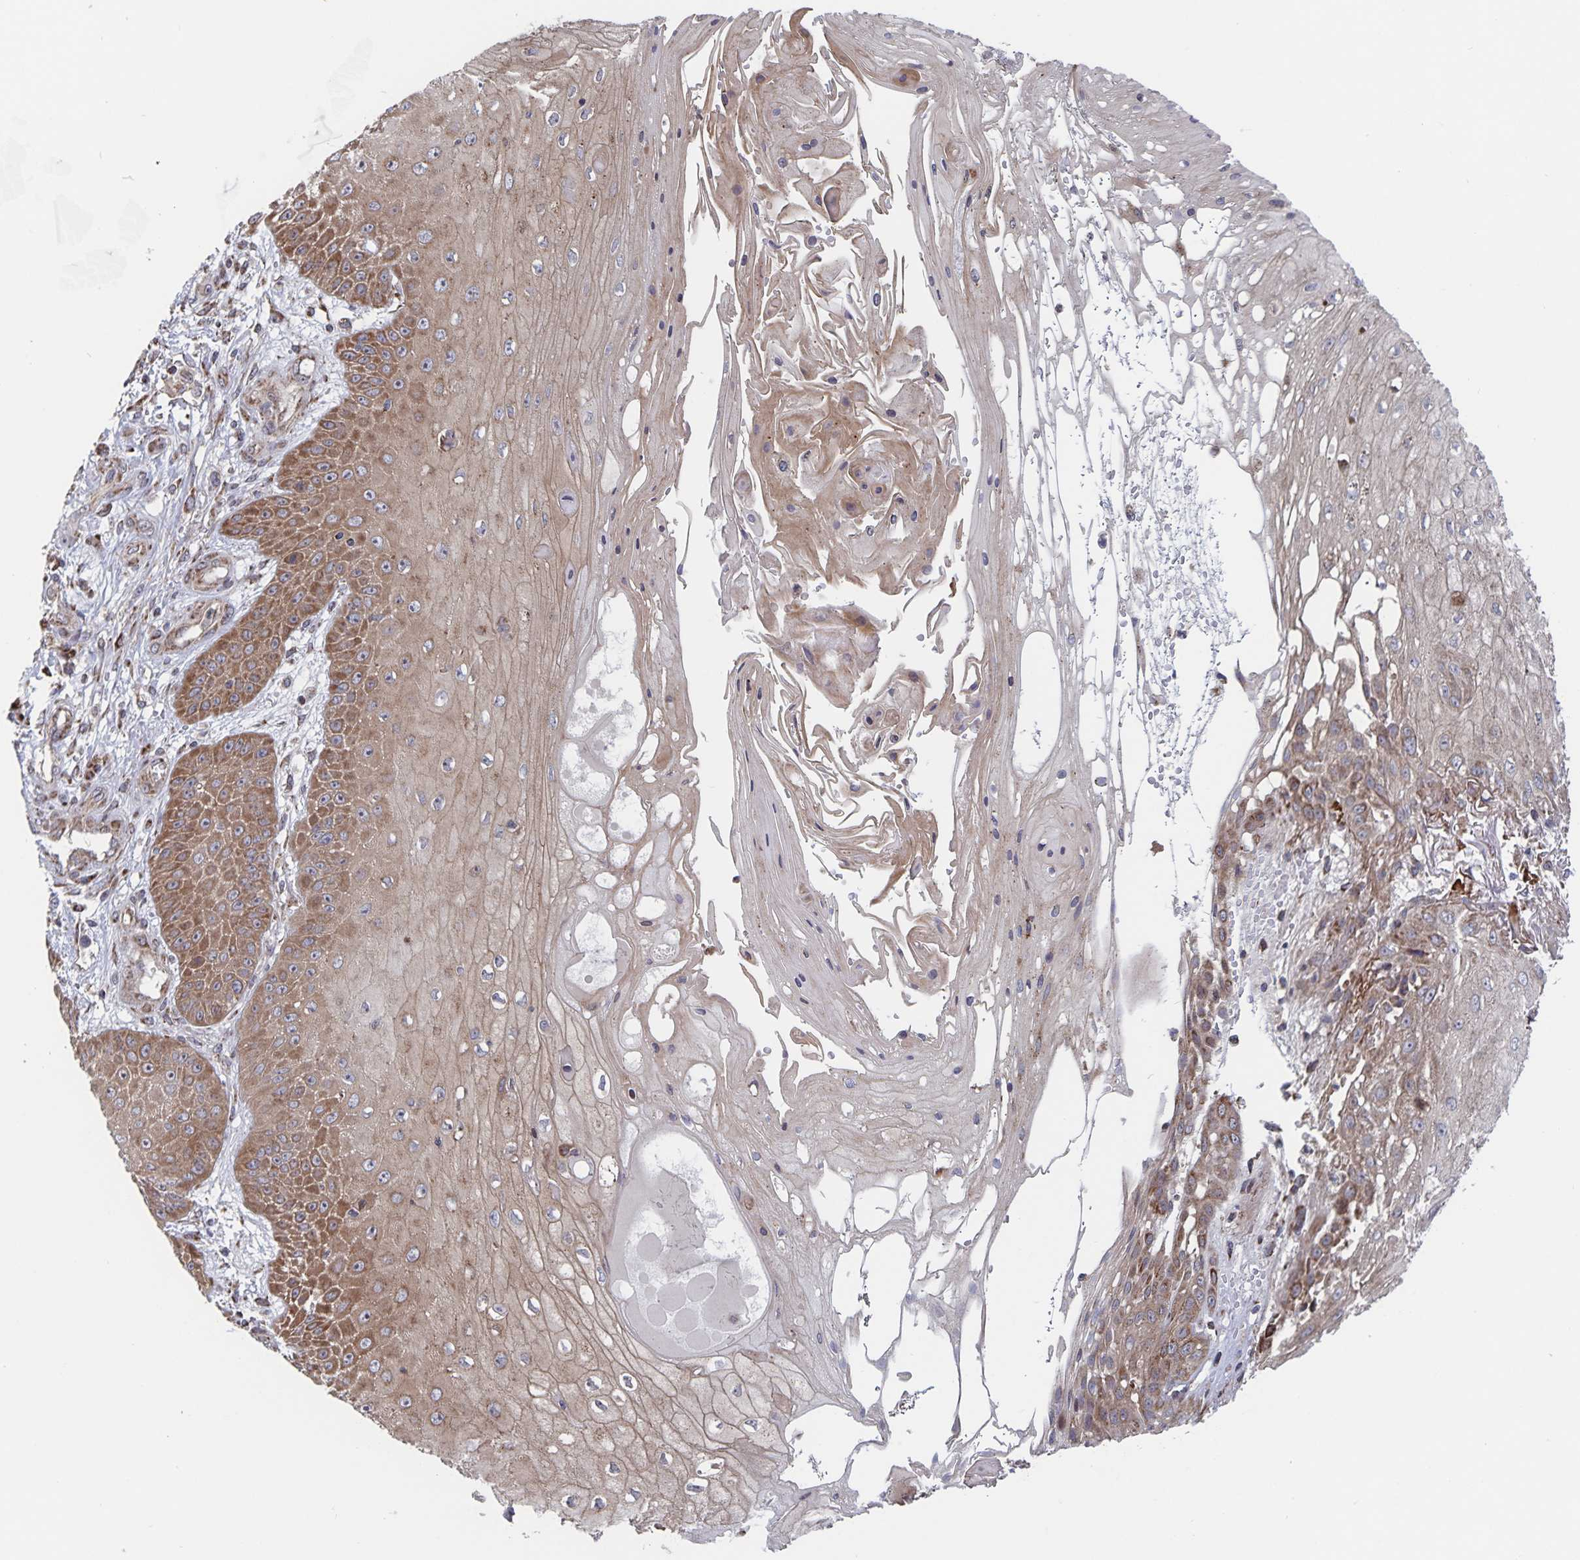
{"staining": {"intensity": "moderate", "quantity": ">75%", "location": "cytoplasmic/membranous"}, "tissue": "skin cancer", "cell_type": "Tumor cells", "image_type": "cancer", "snomed": [{"axis": "morphology", "description": "Squamous cell carcinoma, NOS"}, {"axis": "topography", "description": "Skin"}], "caption": "Human skin cancer stained with a protein marker demonstrates moderate staining in tumor cells.", "gene": "ACACA", "patient": {"sex": "male", "age": 70}}